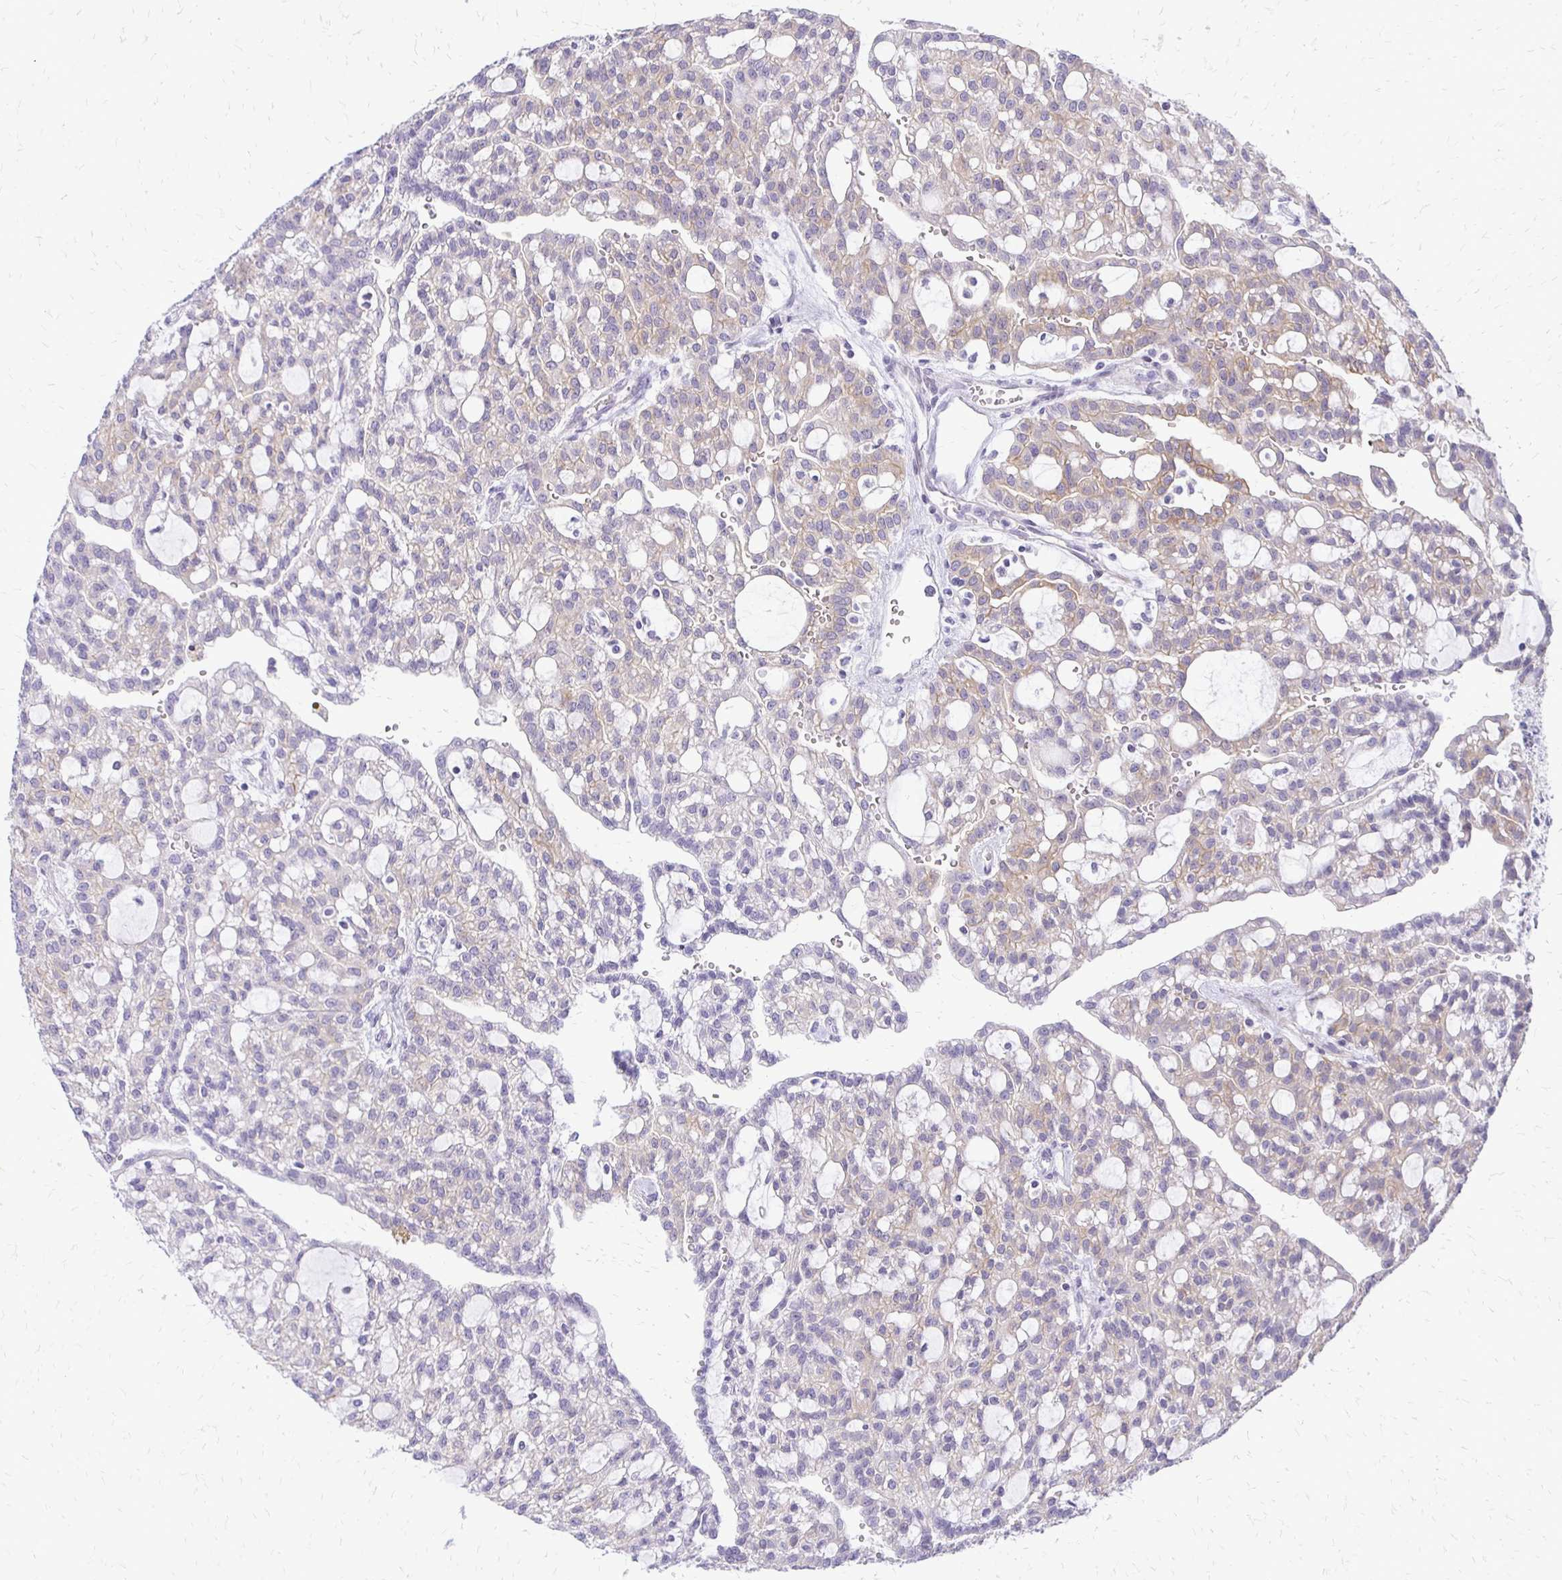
{"staining": {"intensity": "moderate", "quantity": "25%-75%", "location": "cytoplasmic/membranous"}, "tissue": "renal cancer", "cell_type": "Tumor cells", "image_type": "cancer", "snomed": [{"axis": "morphology", "description": "Adenocarcinoma, NOS"}, {"axis": "topography", "description": "Kidney"}], "caption": "IHC (DAB (3,3'-diaminobenzidine)) staining of human renal cancer displays moderate cytoplasmic/membranous protein positivity in about 25%-75% of tumor cells.", "gene": "EPYC", "patient": {"sex": "male", "age": 63}}